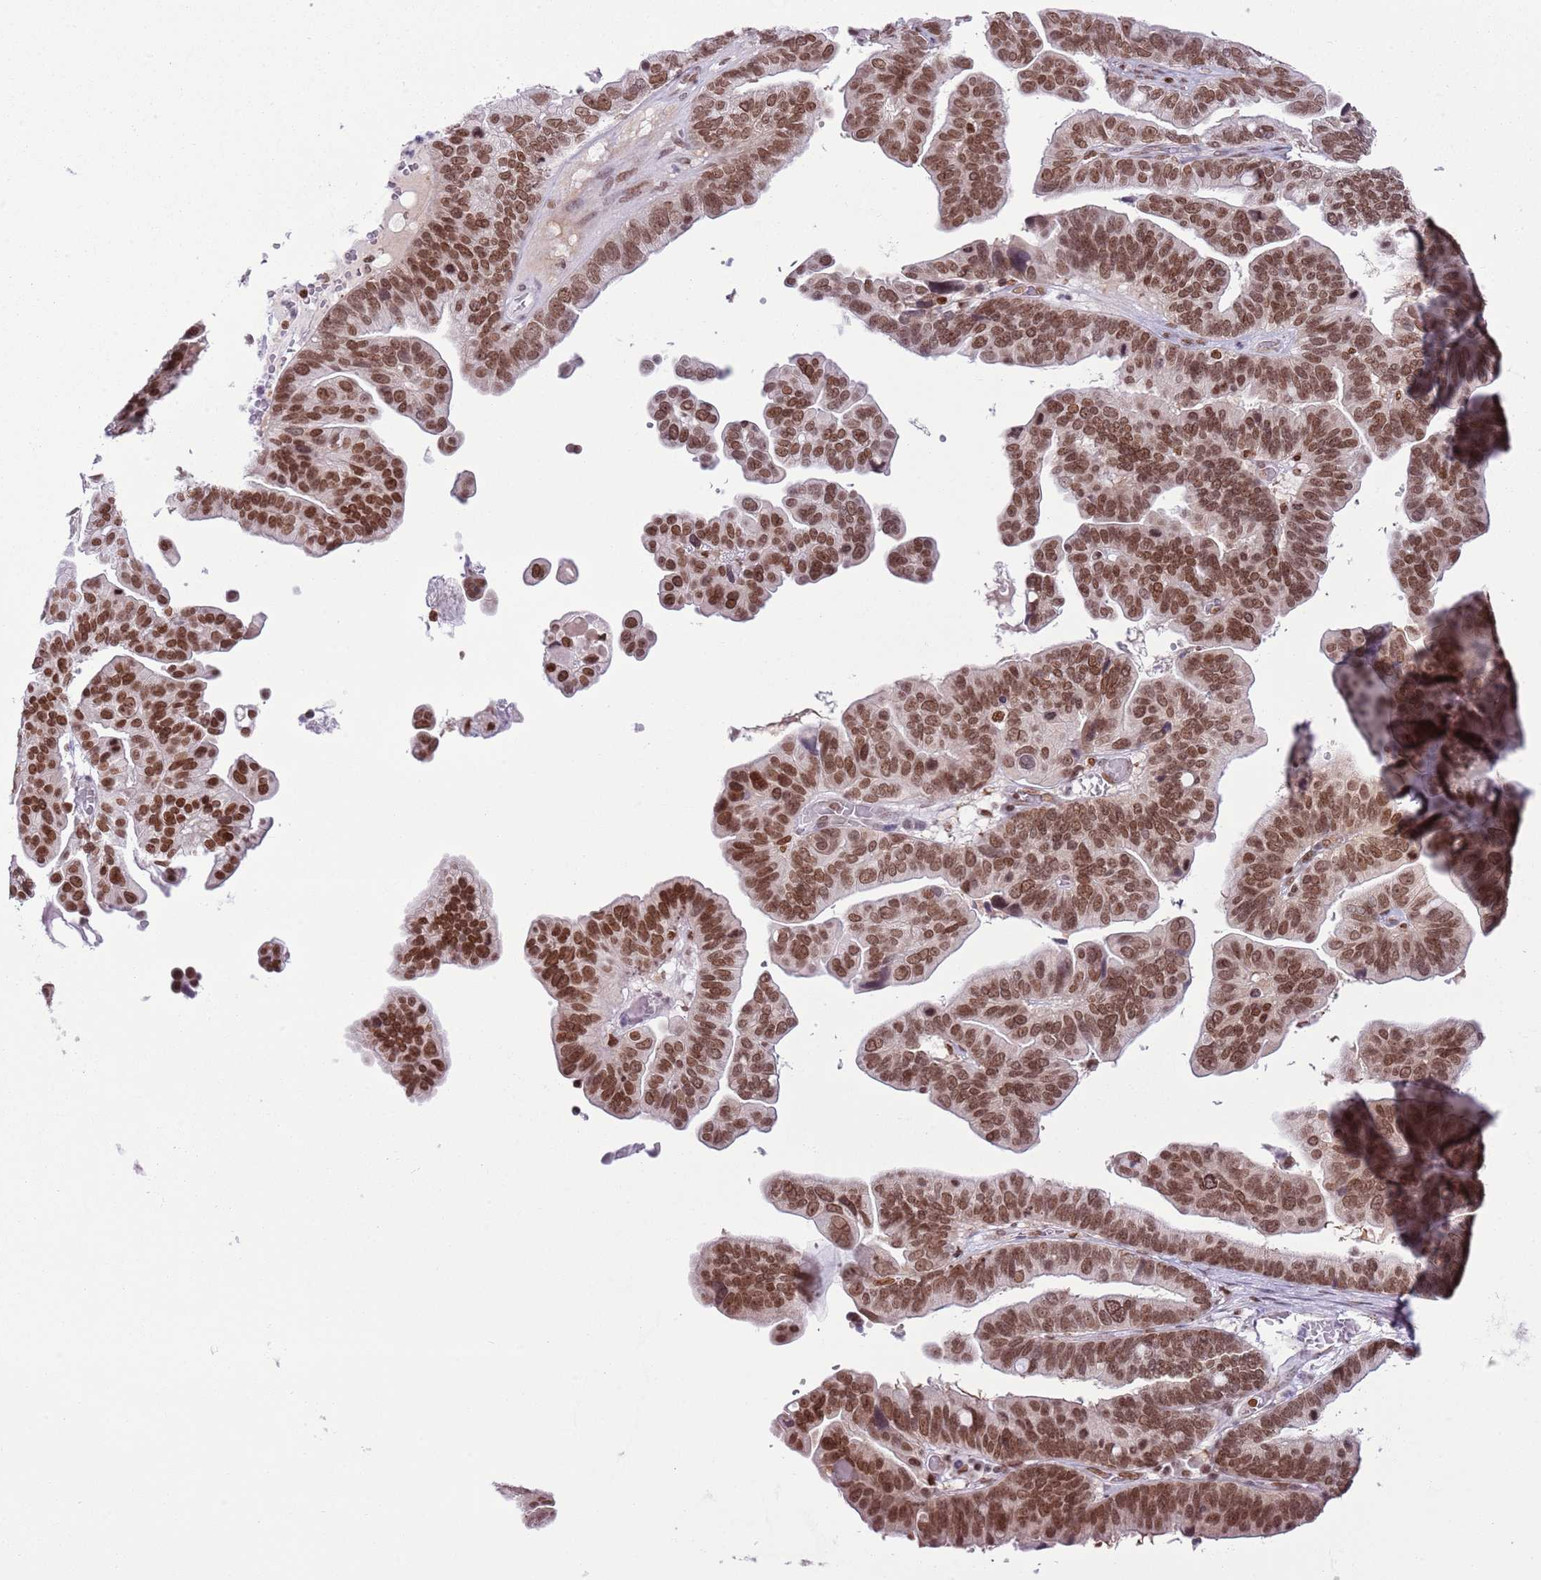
{"staining": {"intensity": "strong", "quantity": ">75%", "location": "nuclear"}, "tissue": "ovarian cancer", "cell_type": "Tumor cells", "image_type": "cancer", "snomed": [{"axis": "morphology", "description": "Cystadenocarcinoma, serous, NOS"}, {"axis": "topography", "description": "Ovary"}], "caption": "Human ovarian cancer stained with a protein marker reveals strong staining in tumor cells.", "gene": "SELENOH", "patient": {"sex": "female", "age": 56}}